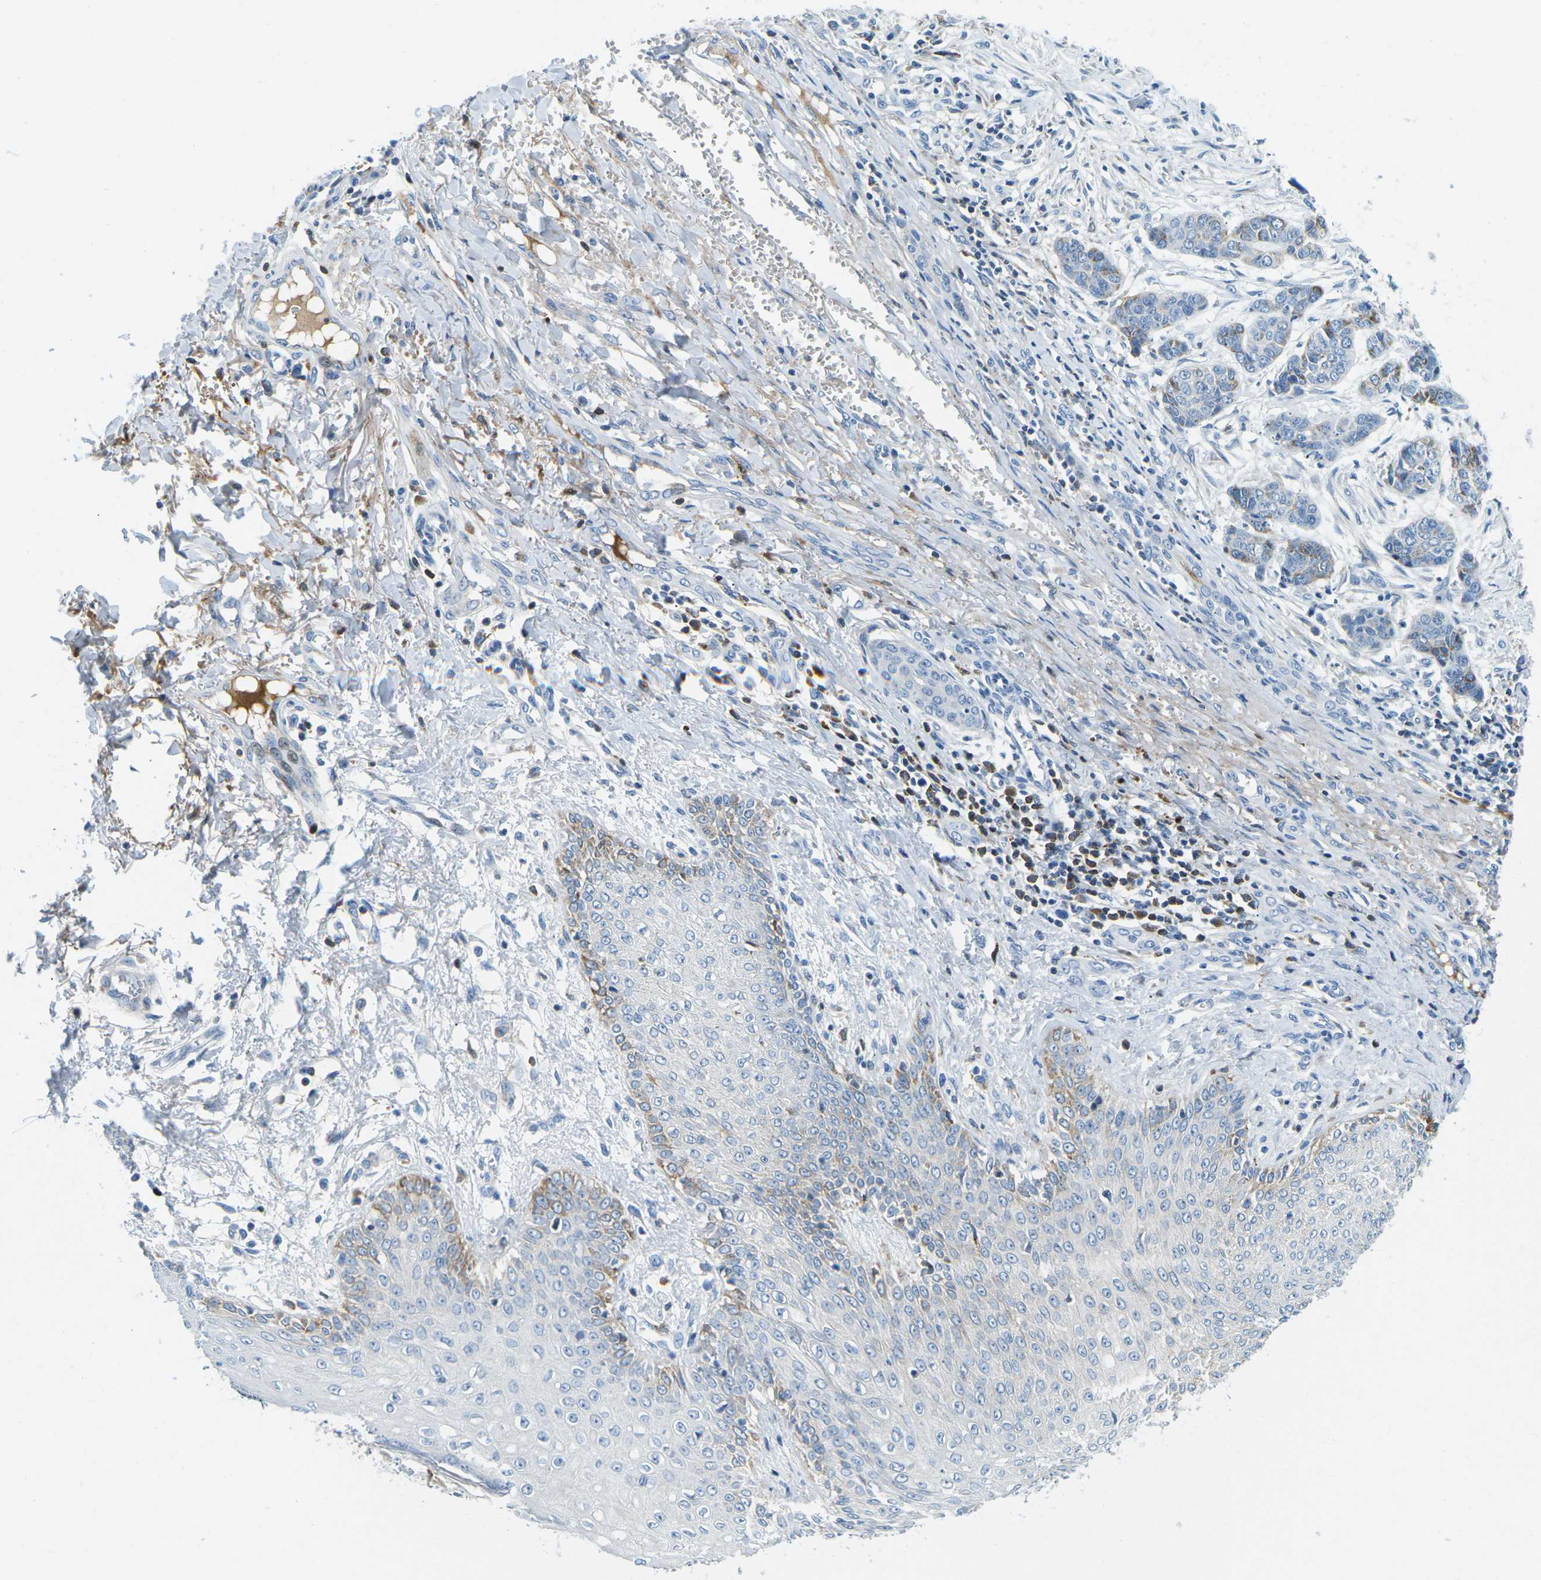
{"staining": {"intensity": "moderate", "quantity": "<25%", "location": "cytoplasmic/membranous"}, "tissue": "skin cancer", "cell_type": "Tumor cells", "image_type": "cancer", "snomed": [{"axis": "morphology", "description": "Basal cell carcinoma"}, {"axis": "topography", "description": "Skin"}], "caption": "Immunohistochemical staining of basal cell carcinoma (skin) shows low levels of moderate cytoplasmic/membranous positivity in about <25% of tumor cells.", "gene": "CFB", "patient": {"sex": "female", "age": 64}}